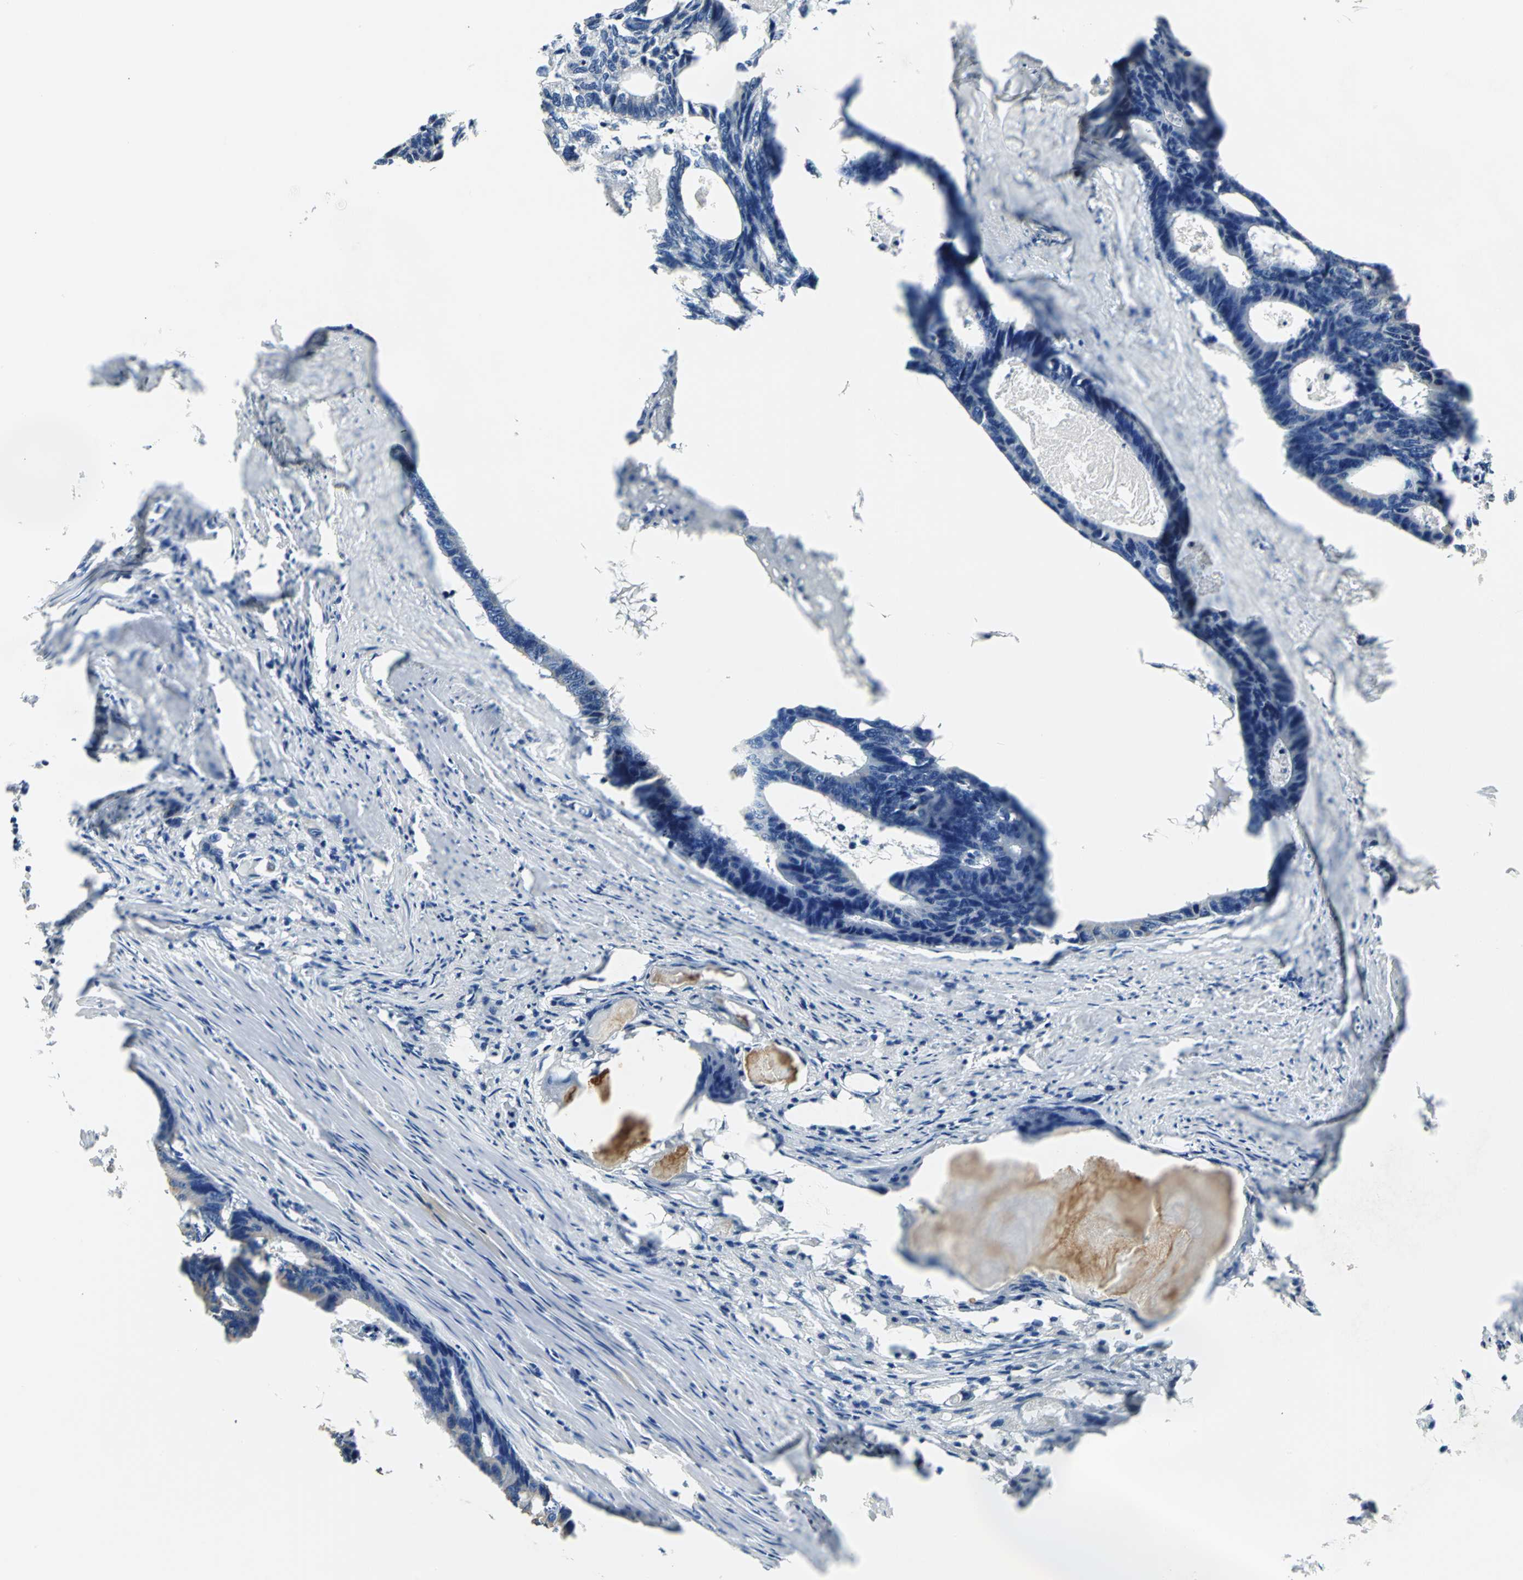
{"staining": {"intensity": "negative", "quantity": "none", "location": "none"}, "tissue": "colorectal cancer", "cell_type": "Tumor cells", "image_type": "cancer", "snomed": [{"axis": "morphology", "description": "Adenocarcinoma, NOS"}, {"axis": "topography", "description": "Colon"}], "caption": "An immunohistochemistry histopathology image of adenocarcinoma (colorectal) is shown. There is no staining in tumor cells of adenocarcinoma (colorectal). (Stains: DAB immunohistochemistry with hematoxylin counter stain, Microscopy: brightfield microscopy at high magnification).", "gene": "HTR1F", "patient": {"sex": "female", "age": 55}}